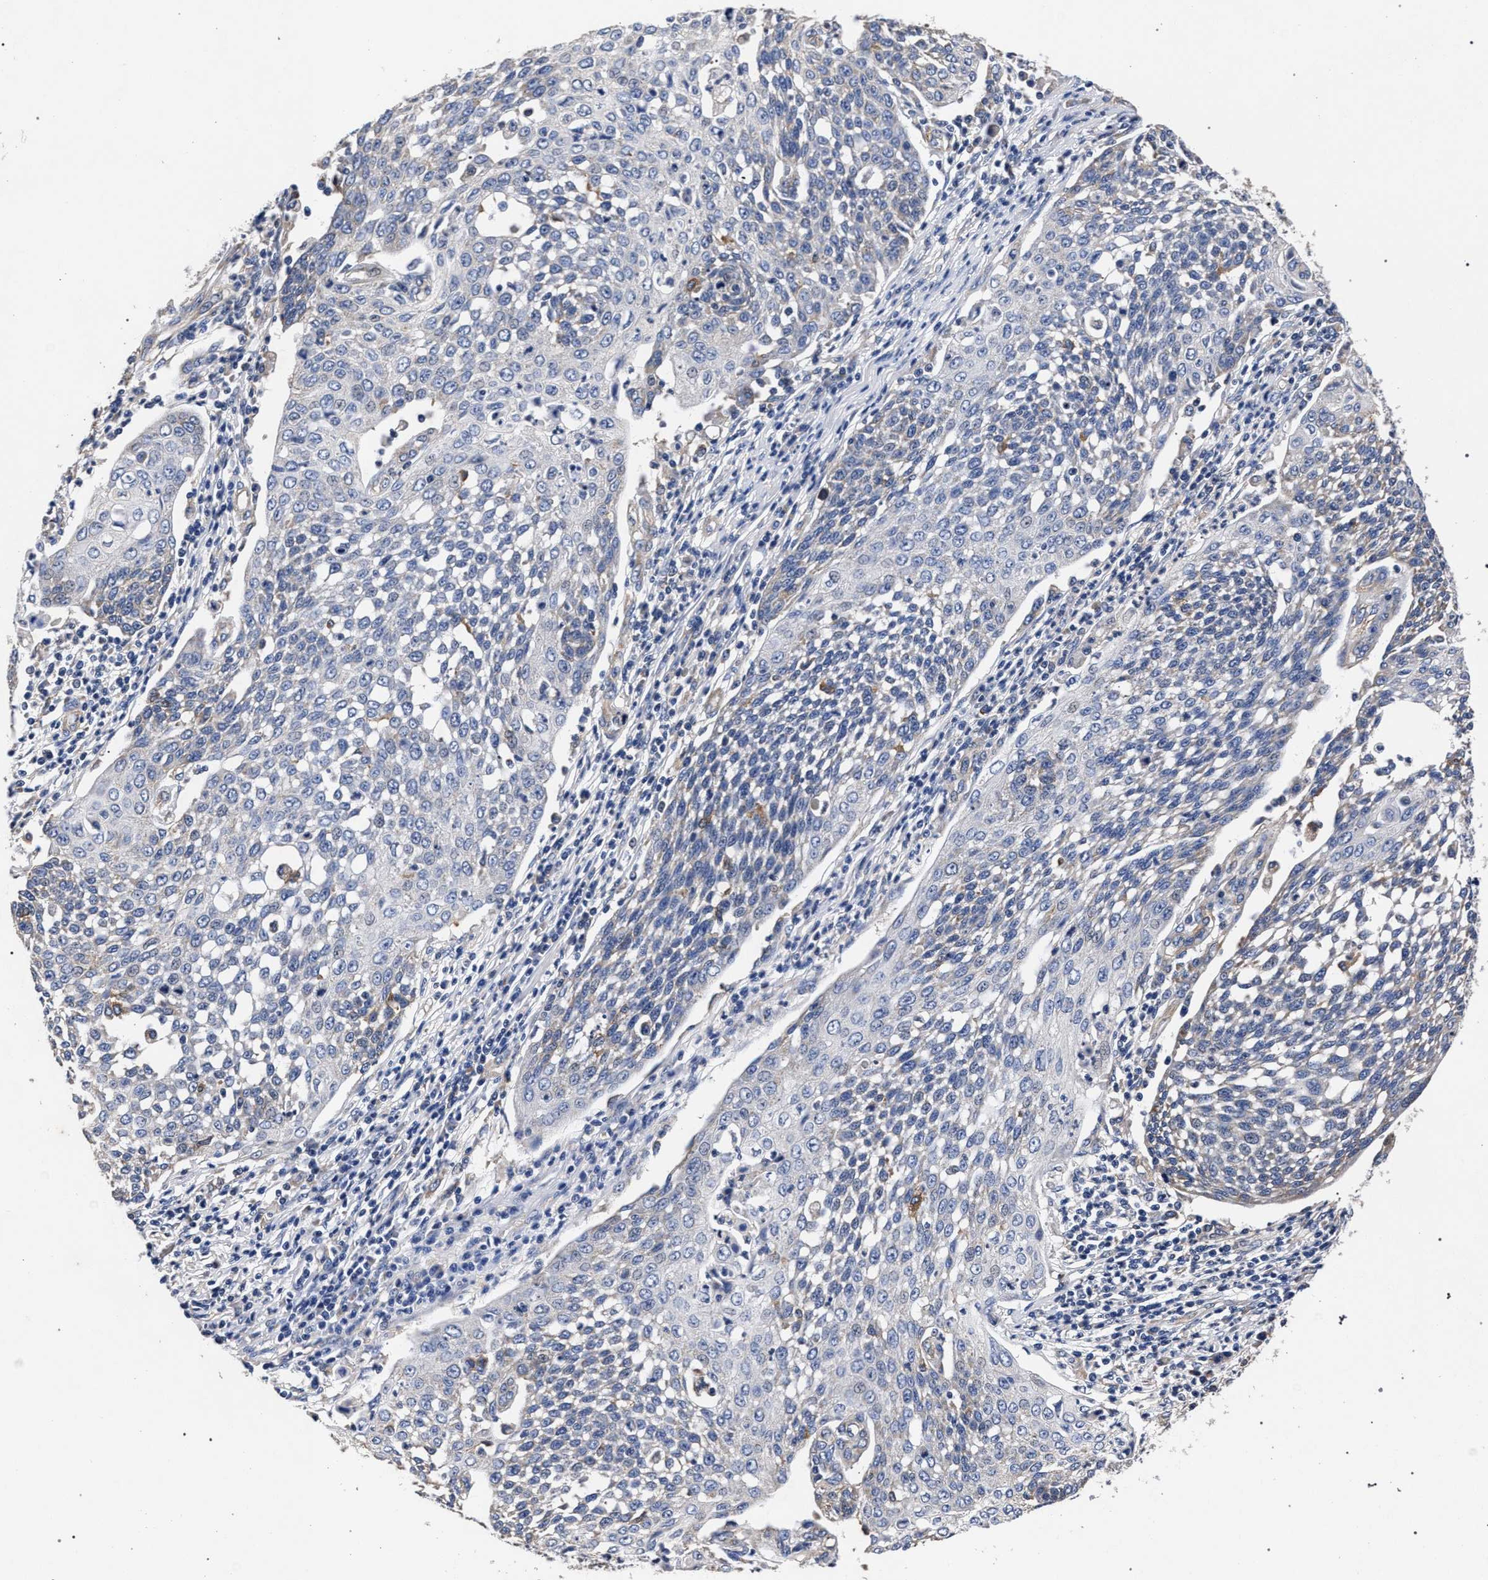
{"staining": {"intensity": "negative", "quantity": "none", "location": "none"}, "tissue": "cervical cancer", "cell_type": "Tumor cells", "image_type": "cancer", "snomed": [{"axis": "morphology", "description": "Squamous cell carcinoma, NOS"}, {"axis": "topography", "description": "Cervix"}], "caption": "Immunohistochemical staining of cervical squamous cell carcinoma shows no significant expression in tumor cells.", "gene": "CFAP95", "patient": {"sex": "female", "age": 34}}